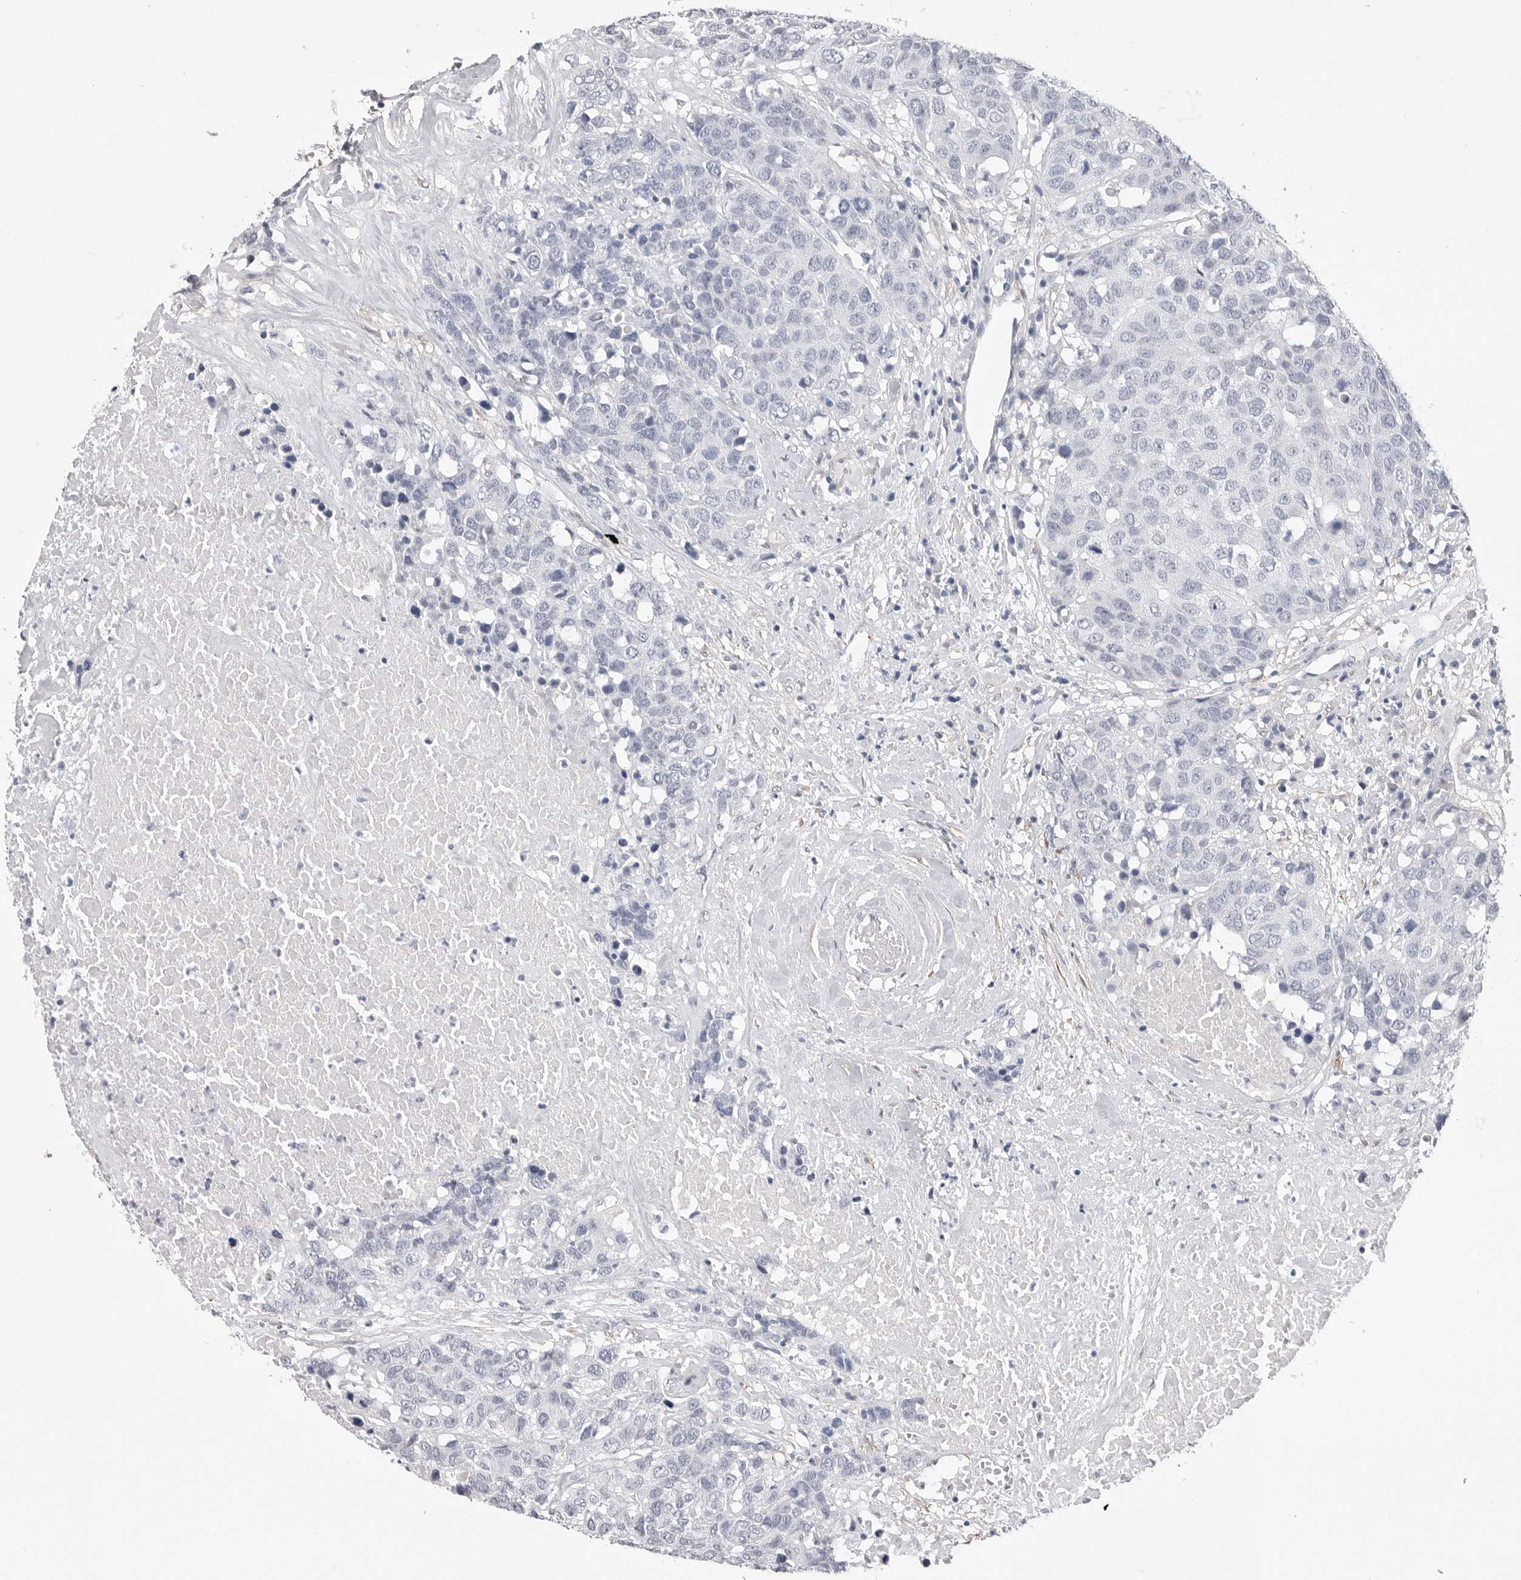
{"staining": {"intensity": "negative", "quantity": "none", "location": "none"}, "tissue": "head and neck cancer", "cell_type": "Tumor cells", "image_type": "cancer", "snomed": [{"axis": "morphology", "description": "Squamous cell carcinoma, NOS"}, {"axis": "topography", "description": "Head-Neck"}], "caption": "Tumor cells show no significant expression in head and neck cancer.", "gene": "AKAP12", "patient": {"sex": "male", "age": 66}}